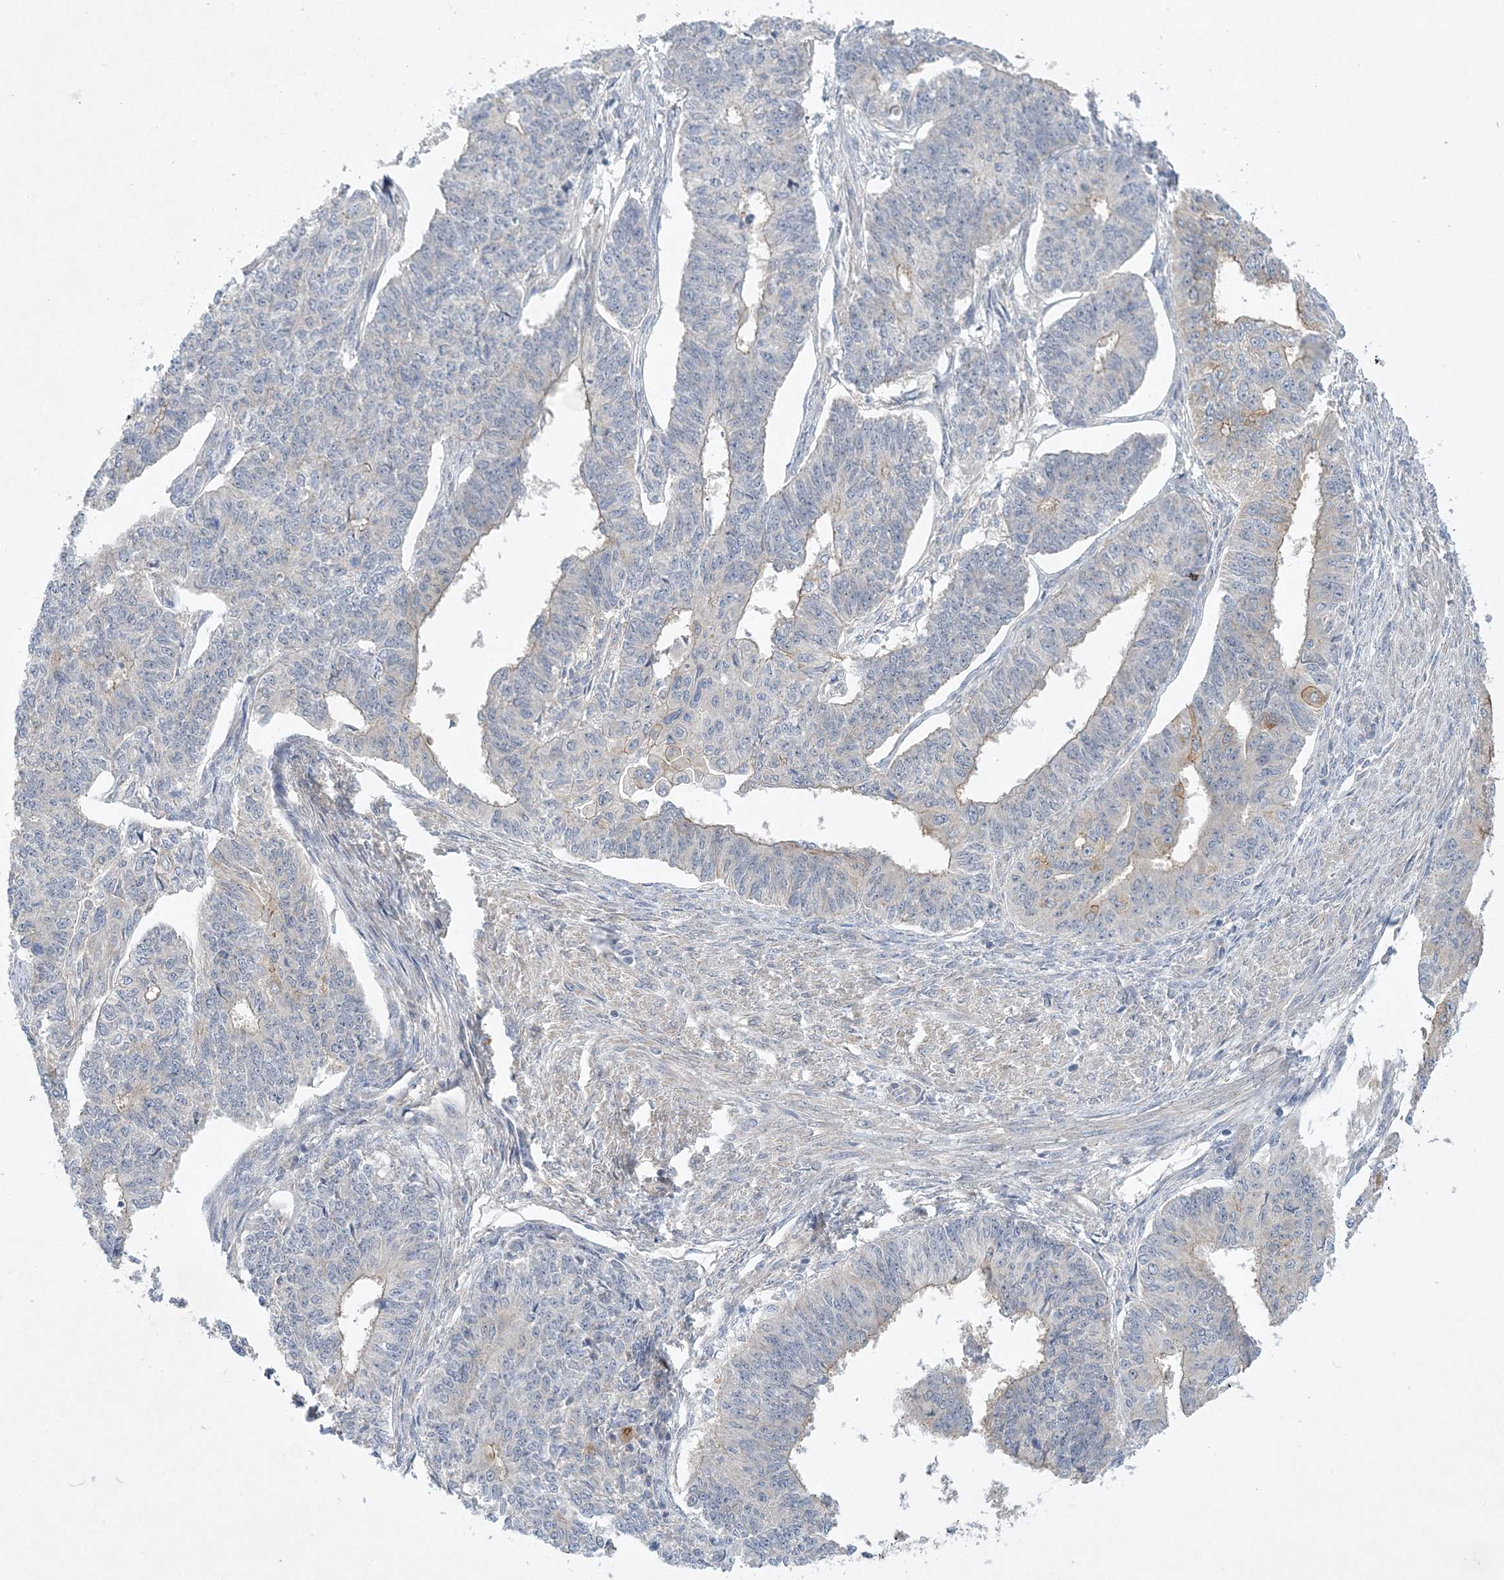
{"staining": {"intensity": "weak", "quantity": "<25%", "location": "cytoplasmic/membranous"}, "tissue": "endometrial cancer", "cell_type": "Tumor cells", "image_type": "cancer", "snomed": [{"axis": "morphology", "description": "Adenocarcinoma, NOS"}, {"axis": "topography", "description": "Endometrium"}], "caption": "DAB immunohistochemical staining of human adenocarcinoma (endometrial) demonstrates no significant staining in tumor cells.", "gene": "ANKRD35", "patient": {"sex": "female", "age": 32}}